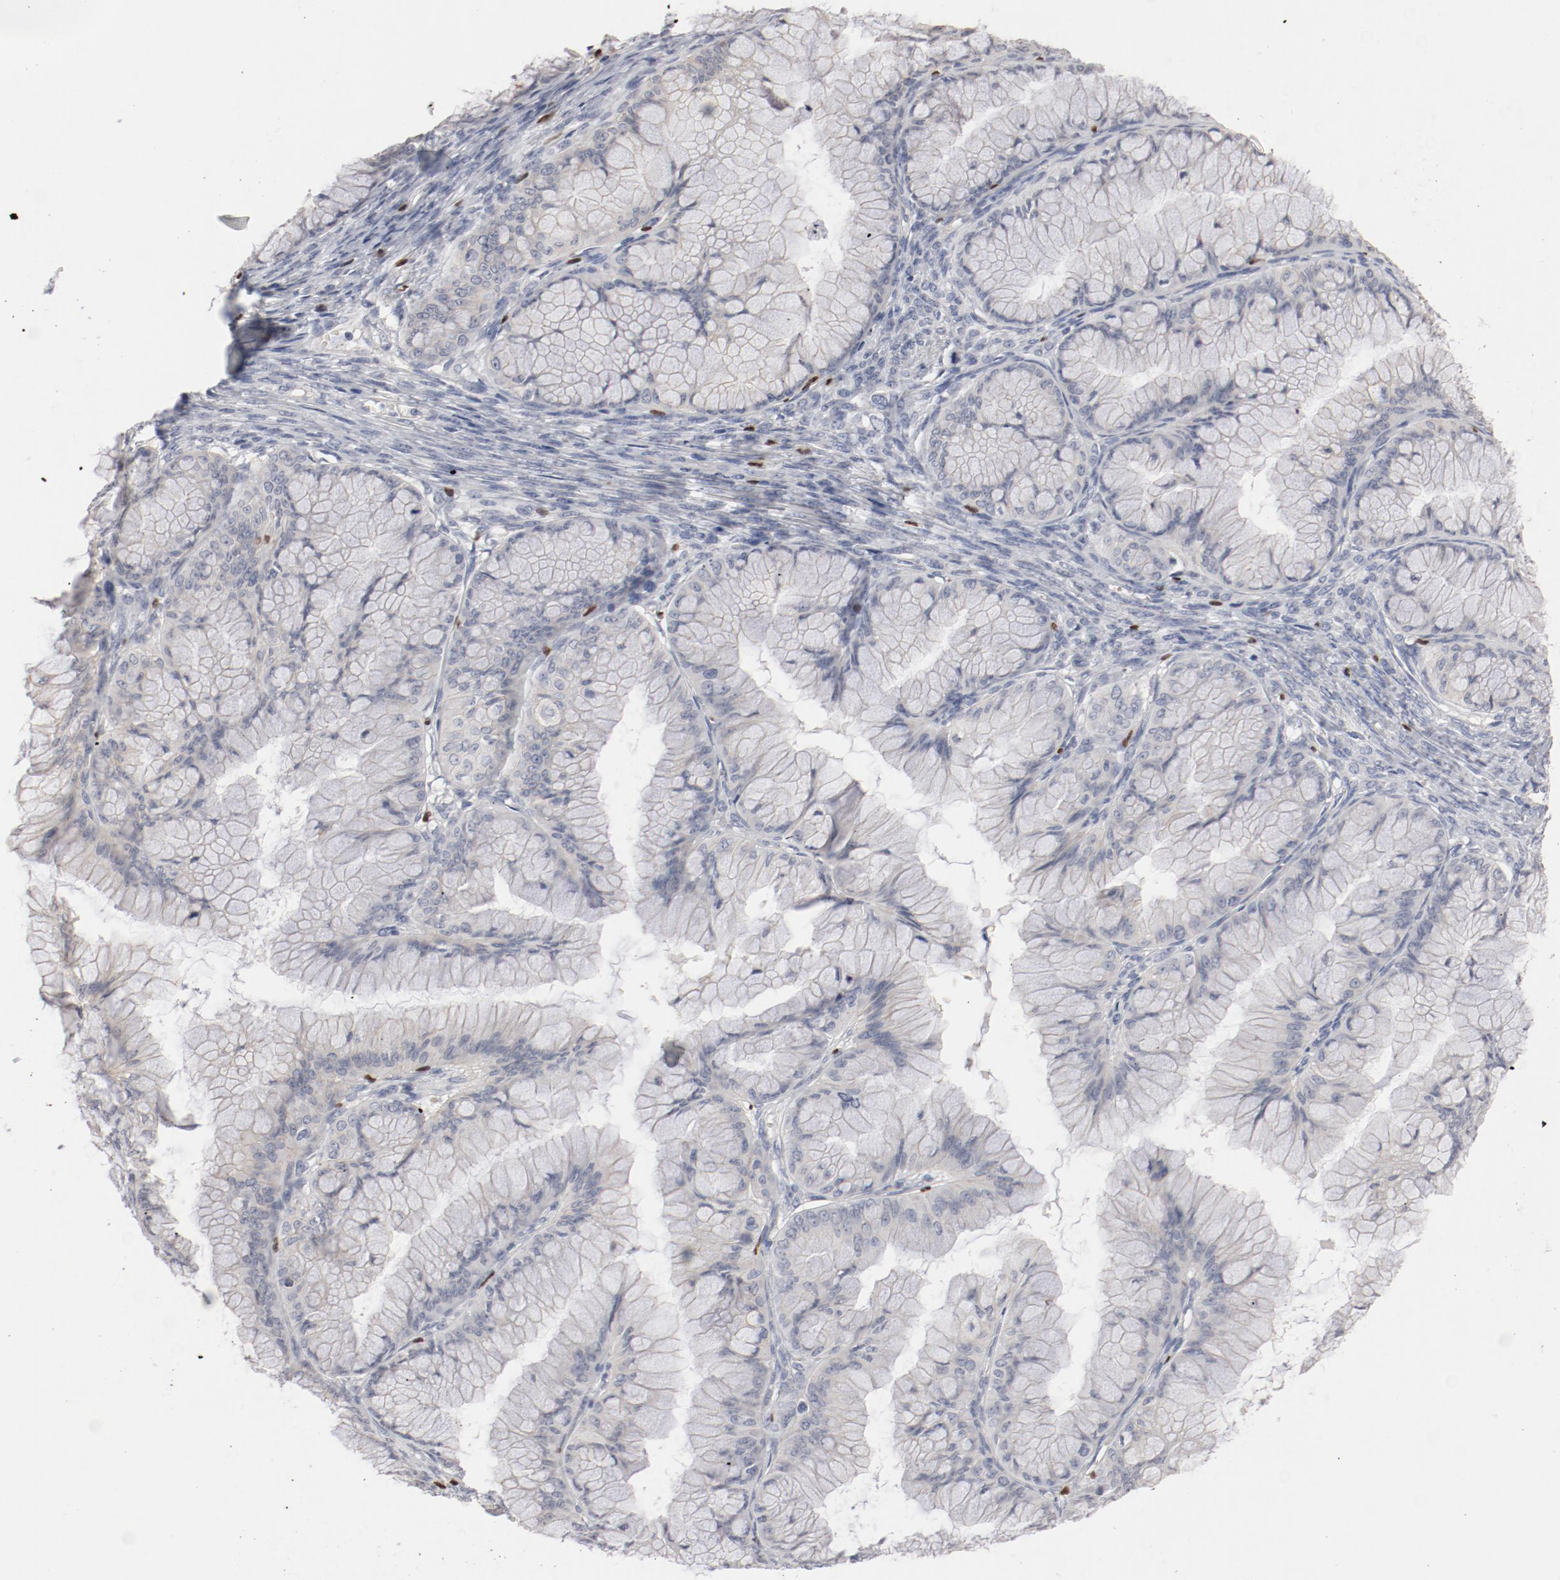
{"staining": {"intensity": "negative", "quantity": "none", "location": "none"}, "tissue": "ovarian cancer", "cell_type": "Tumor cells", "image_type": "cancer", "snomed": [{"axis": "morphology", "description": "Cystadenocarcinoma, mucinous, NOS"}, {"axis": "topography", "description": "Ovary"}], "caption": "Immunohistochemical staining of human mucinous cystadenocarcinoma (ovarian) demonstrates no significant positivity in tumor cells. Nuclei are stained in blue.", "gene": "SPI1", "patient": {"sex": "female", "age": 63}}